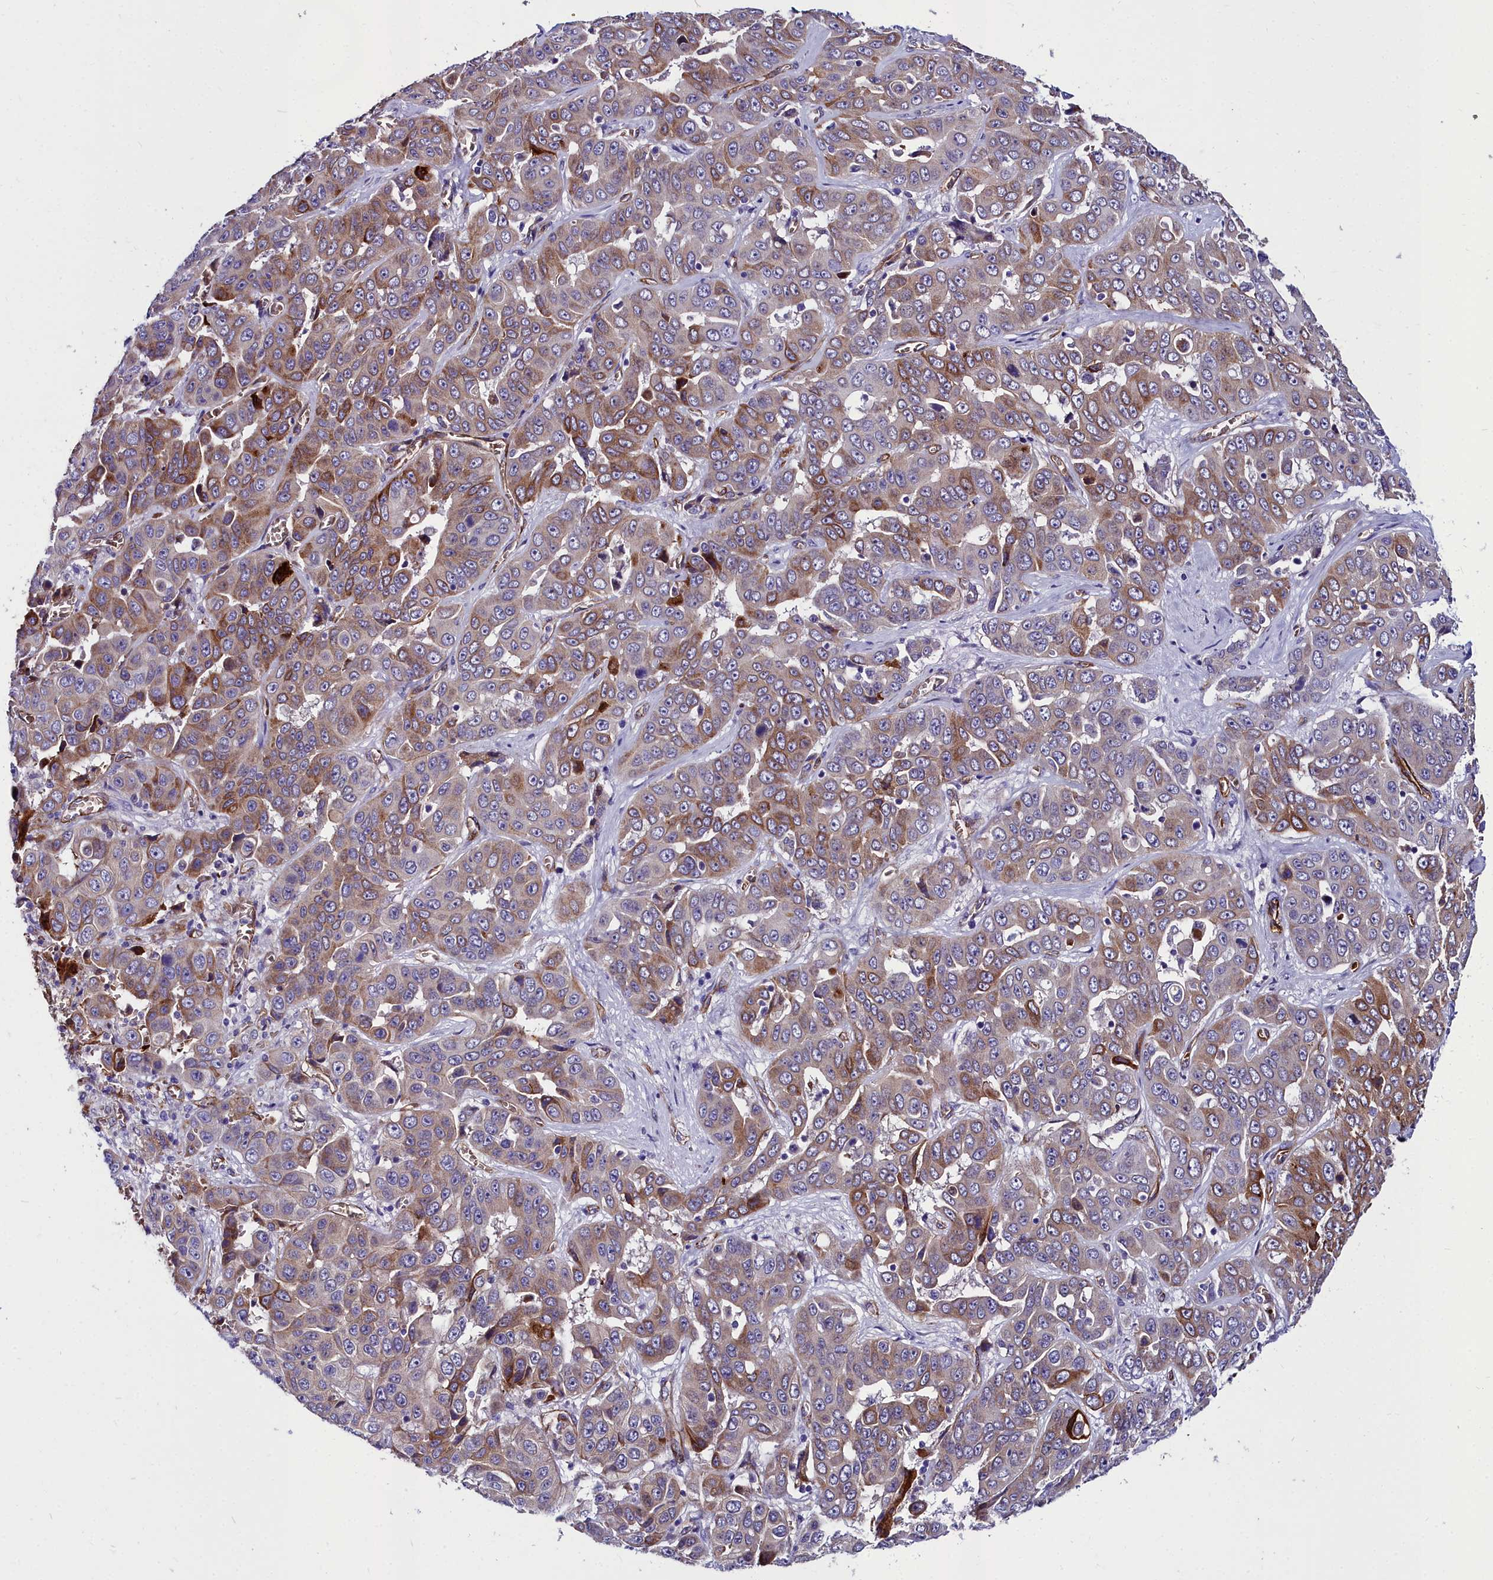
{"staining": {"intensity": "moderate", "quantity": "25%-75%", "location": "cytoplasmic/membranous"}, "tissue": "liver cancer", "cell_type": "Tumor cells", "image_type": "cancer", "snomed": [{"axis": "morphology", "description": "Cholangiocarcinoma"}, {"axis": "topography", "description": "Liver"}], "caption": "Protein expression analysis of human cholangiocarcinoma (liver) reveals moderate cytoplasmic/membranous expression in approximately 25%-75% of tumor cells. (DAB (3,3'-diaminobenzidine) IHC, brown staining for protein, blue staining for nuclei).", "gene": "CYP4F11", "patient": {"sex": "female", "age": 52}}